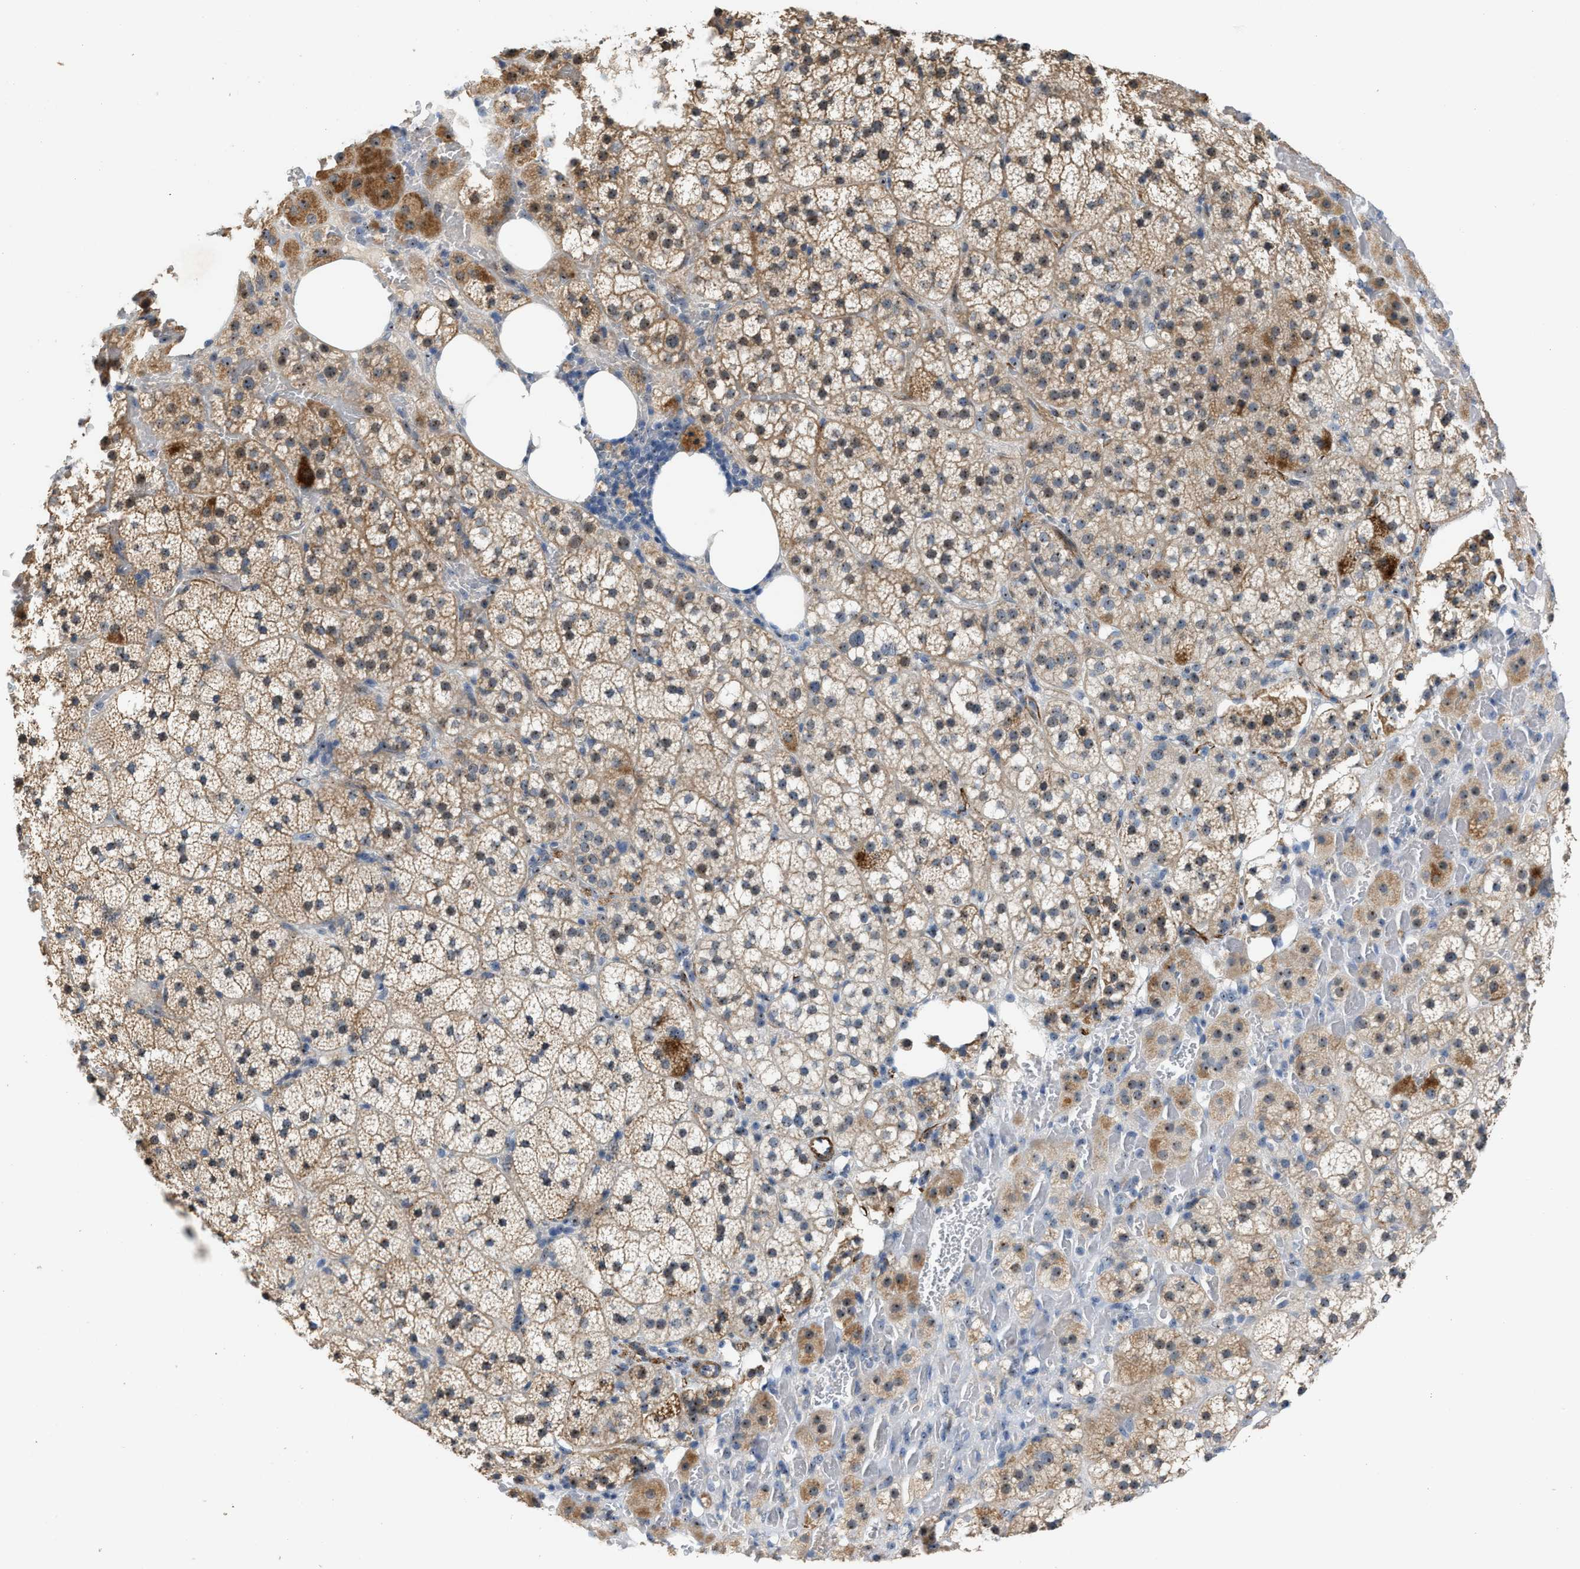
{"staining": {"intensity": "moderate", "quantity": ">75%", "location": "cytoplasmic/membranous,nuclear"}, "tissue": "adrenal gland", "cell_type": "Glandular cells", "image_type": "normal", "snomed": [{"axis": "morphology", "description": "Normal tissue, NOS"}, {"axis": "topography", "description": "Adrenal gland"}], "caption": "Moderate cytoplasmic/membranous,nuclear staining is identified in about >75% of glandular cells in benign adrenal gland. (Brightfield microscopy of DAB IHC at high magnification).", "gene": "ZNF783", "patient": {"sex": "female", "age": 59}}